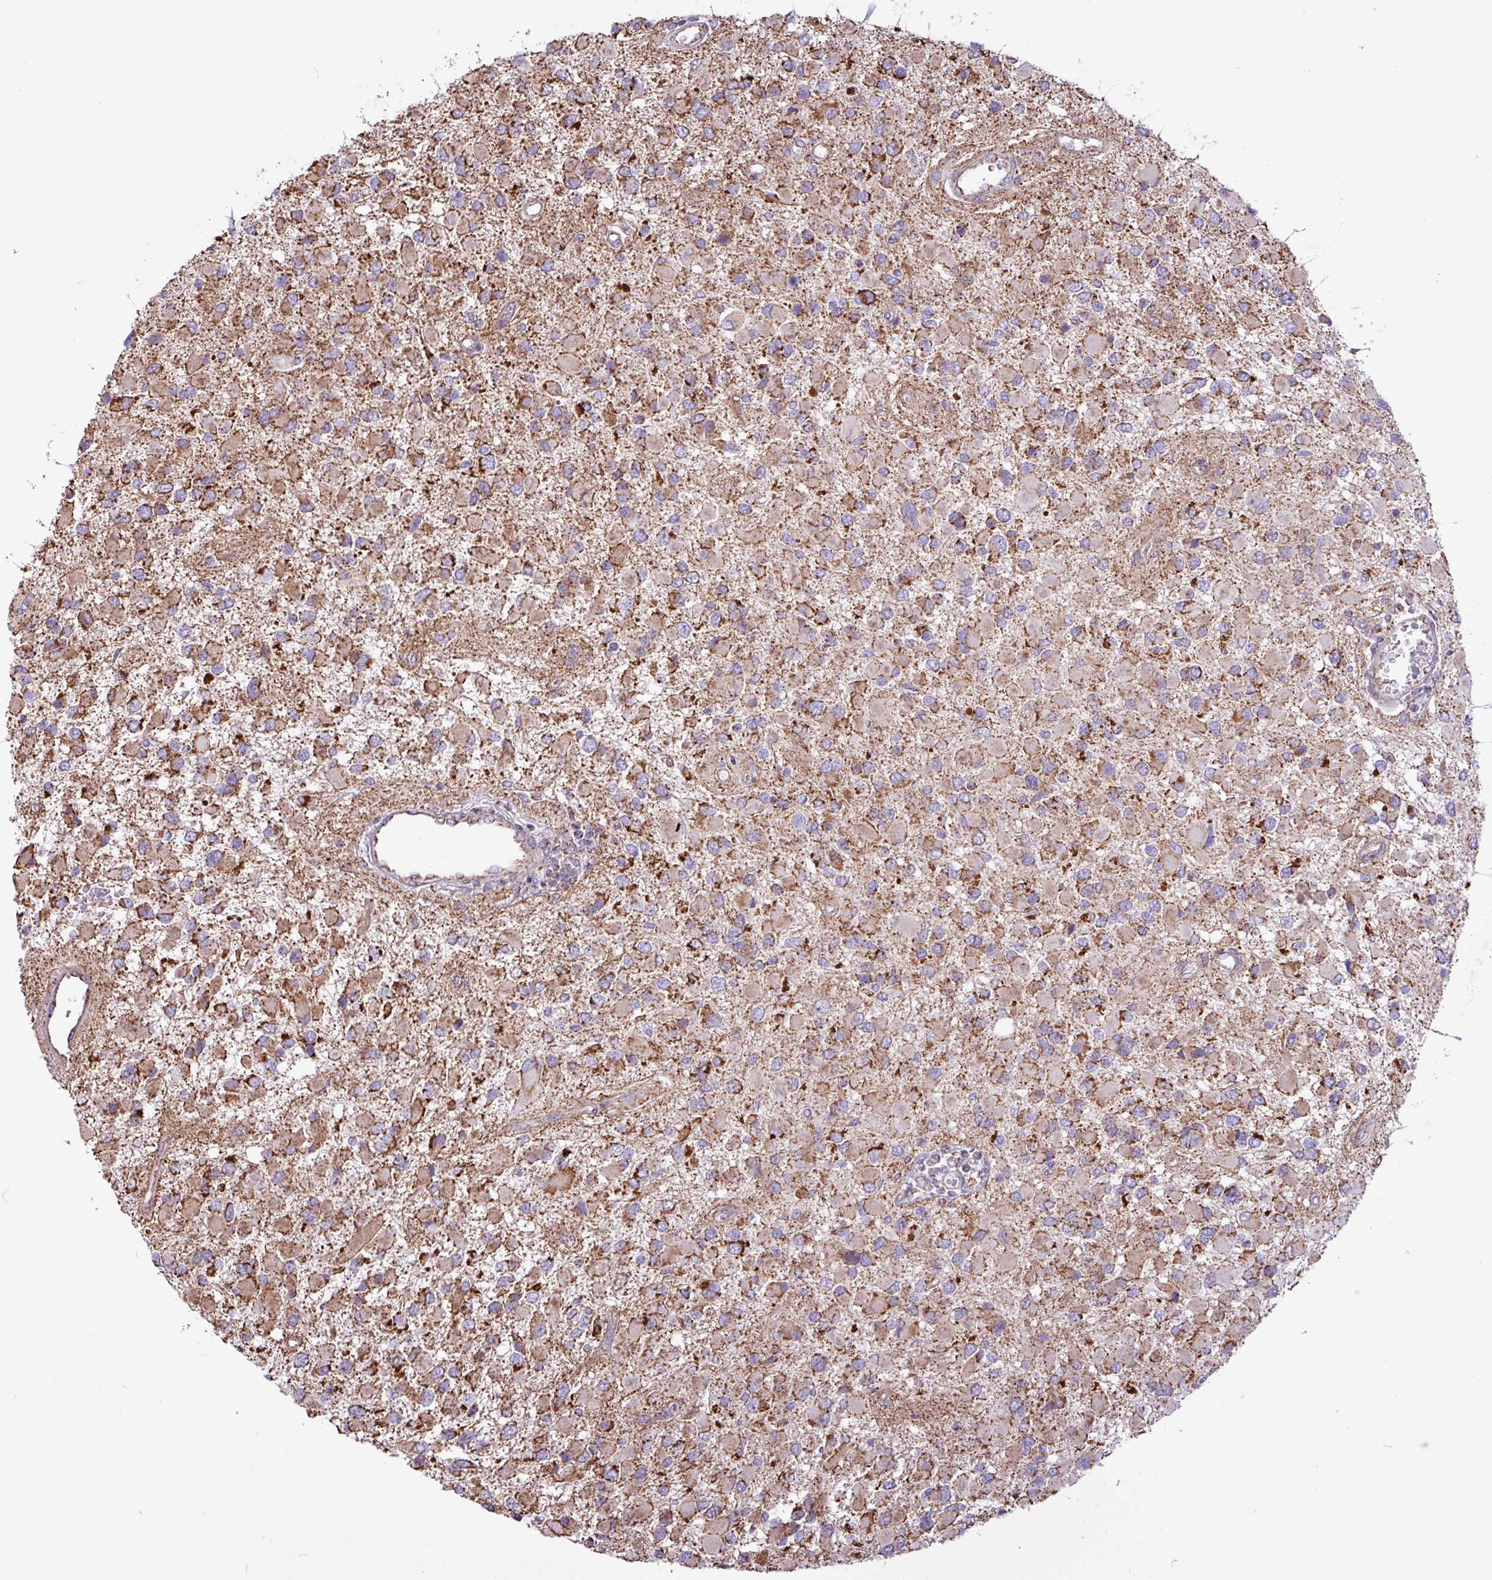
{"staining": {"intensity": "moderate", "quantity": "25%-75%", "location": "cytoplasmic/membranous"}, "tissue": "glioma", "cell_type": "Tumor cells", "image_type": "cancer", "snomed": [{"axis": "morphology", "description": "Glioma, malignant, High grade"}, {"axis": "topography", "description": "Brain"}], "caption": "Moderate cytoplasmic/membranous staining for a protein is present in approximately 25%-75% of tumor cells of malignant glioma (high-grade) using immunohistochemistry (IHC).", "gene": "RTL3", "patient": {"sex": "male", "age": 53}}